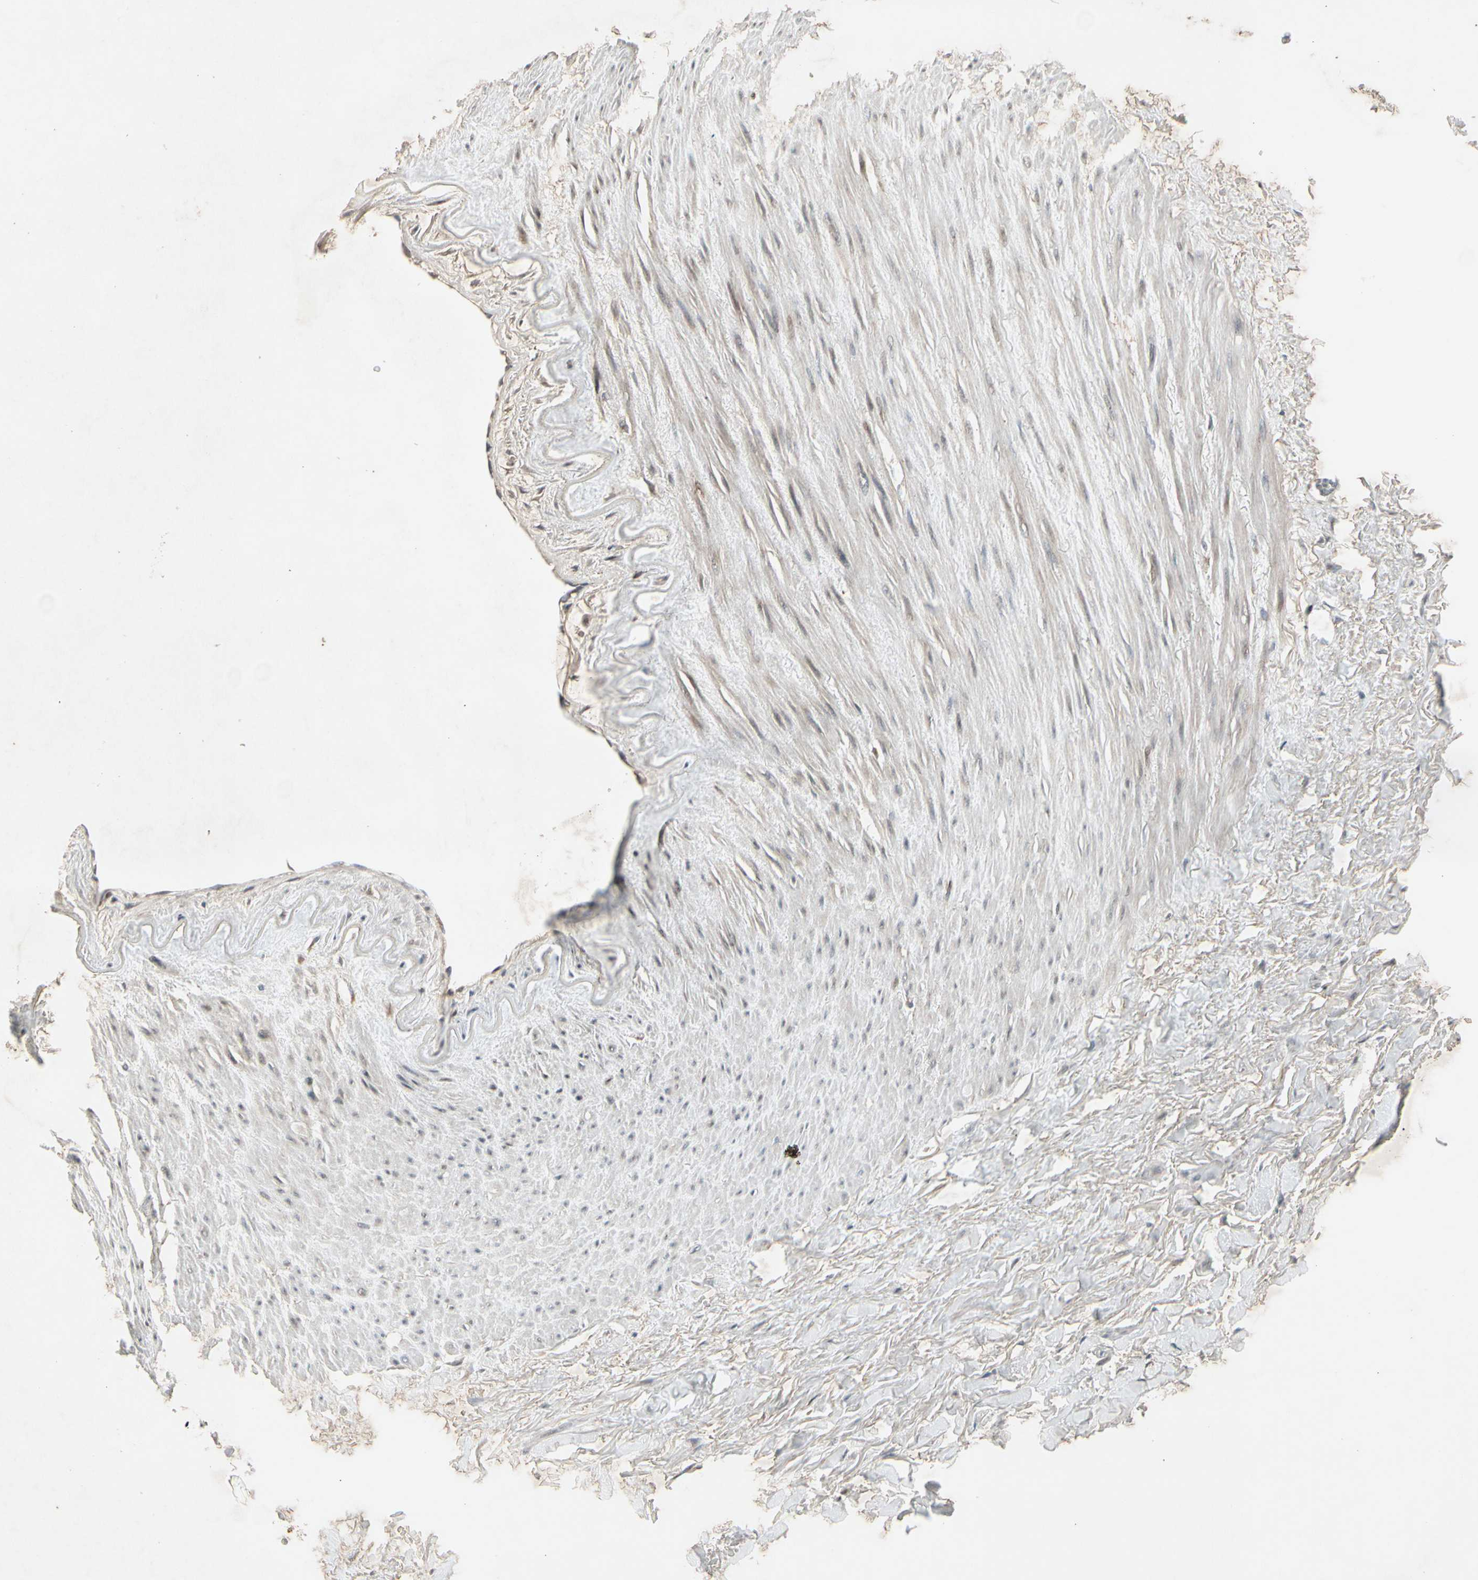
{"staining": {"intensity": "weak", "quantity": ">75%", "location": "cytoplasmic/membranous"}, "tissue": "adipose tissue", "cell_type": "Adipocytes", "image_type": "normal", "snomed": [{"axis": "morphology", "description": "Normal tissue, NOS"}, {"axis": "topography", "description": "Adipose tissue"}, {"axis": "topography", "description": "Peripheral nerve tissue"}], "caption": "Protein expression analysis of unremarkable adipose tissue exhibits weak cytoplasmic/membranous expression in about >75% of adipocytes.", "gene": "FHDC1", "patient": {"sex": "male", "age": 52}}